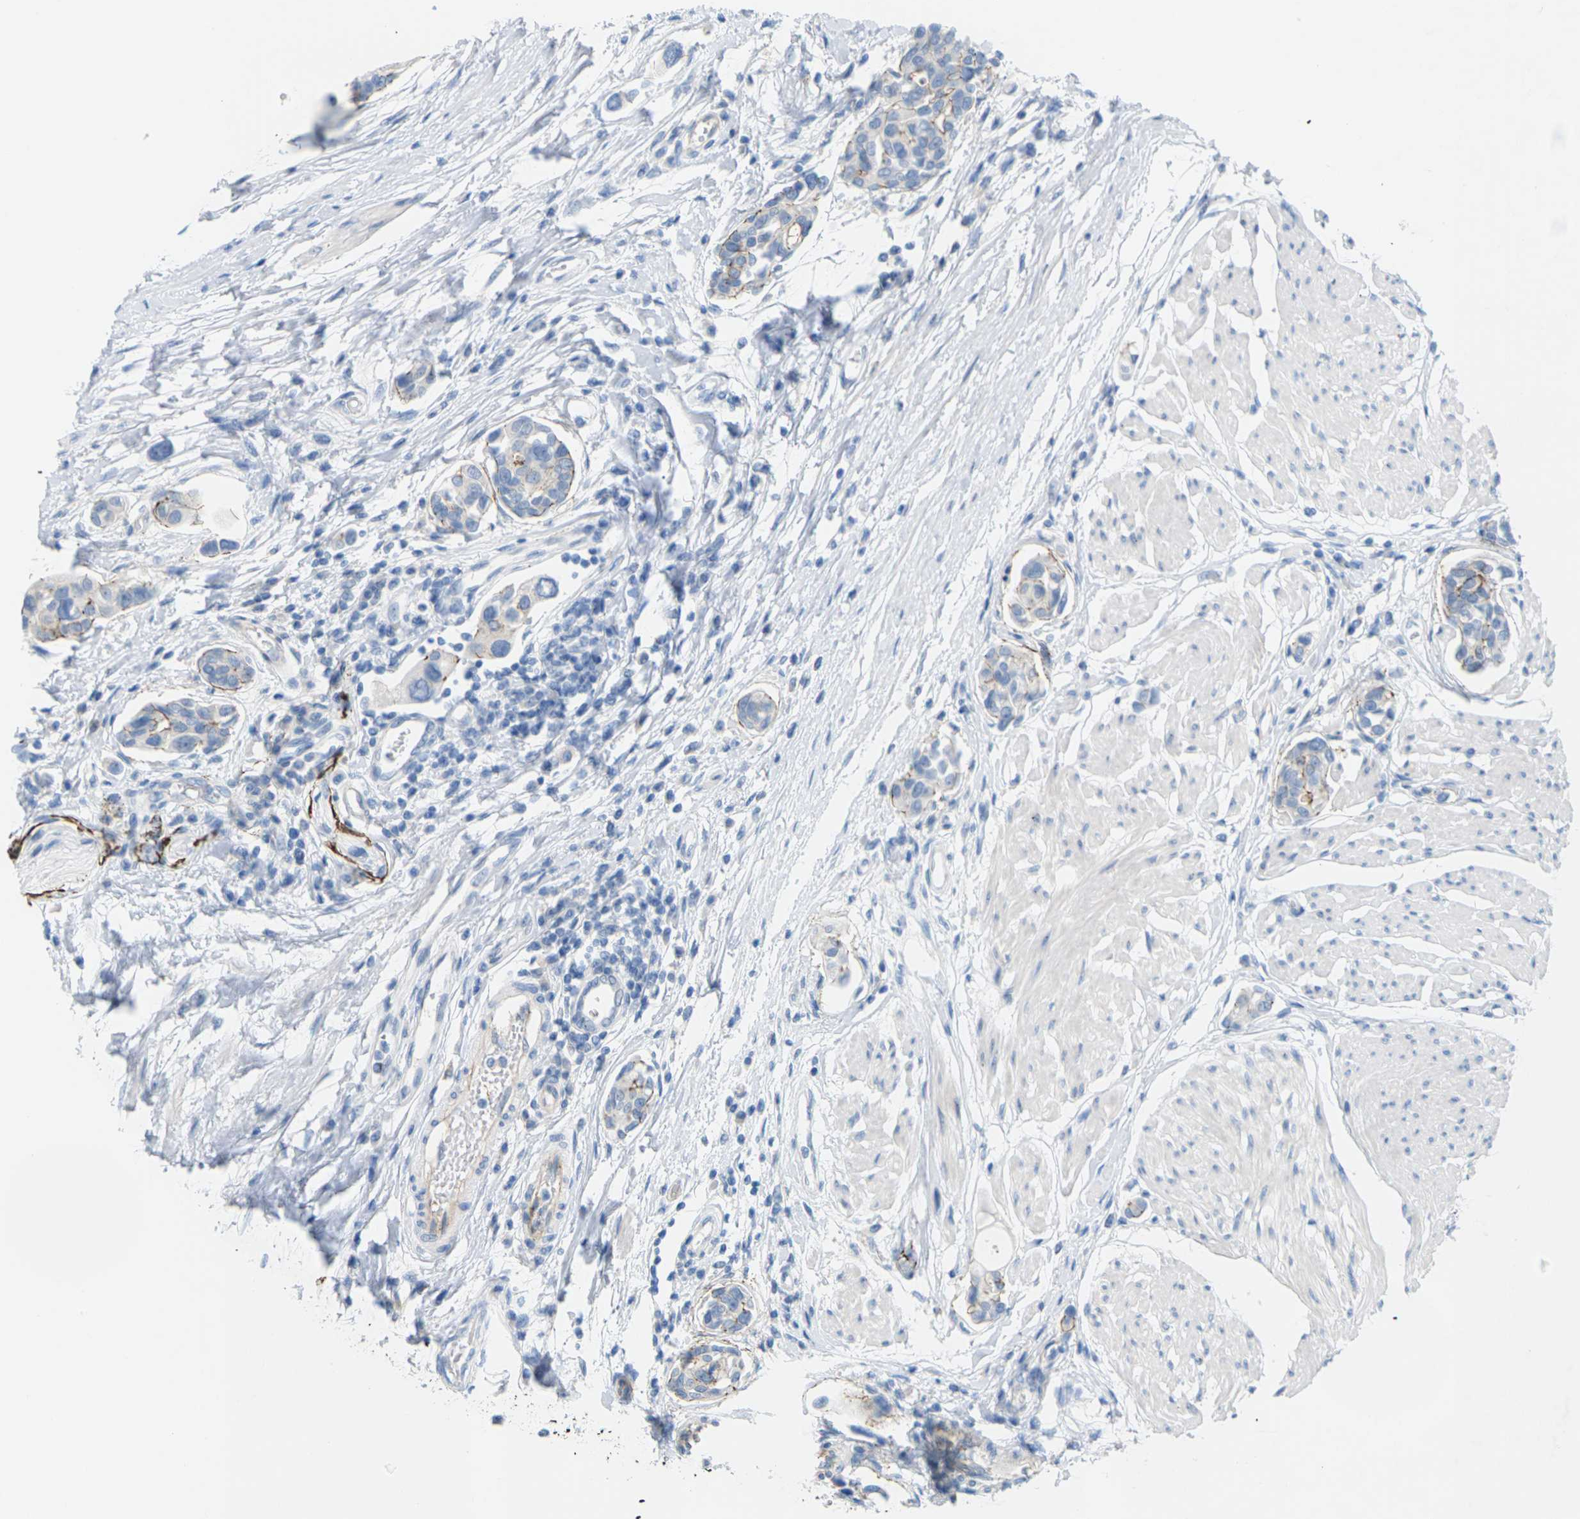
{"staining": {"intensity": "moderate", "quantity": "<25%", "location": "cytoplasmic/membranous"}, "tissue": "urothelial cancer", "cell_type": "Tumor cells", "image_type": "cancer", "snomed": [{"axis": "morphology", "description": "Urothelial carcinoma, High grade"}, {"axis": "topography", "description": "Urinary bladder"}], "caption": "Urothelial carcinoma (high-grade) stained for a protein reveals moderate cytoplasmic/membranous positivity in tumor cells.", "gene": "CLDN3", "patient": {"sex": "male", "age": 78}}